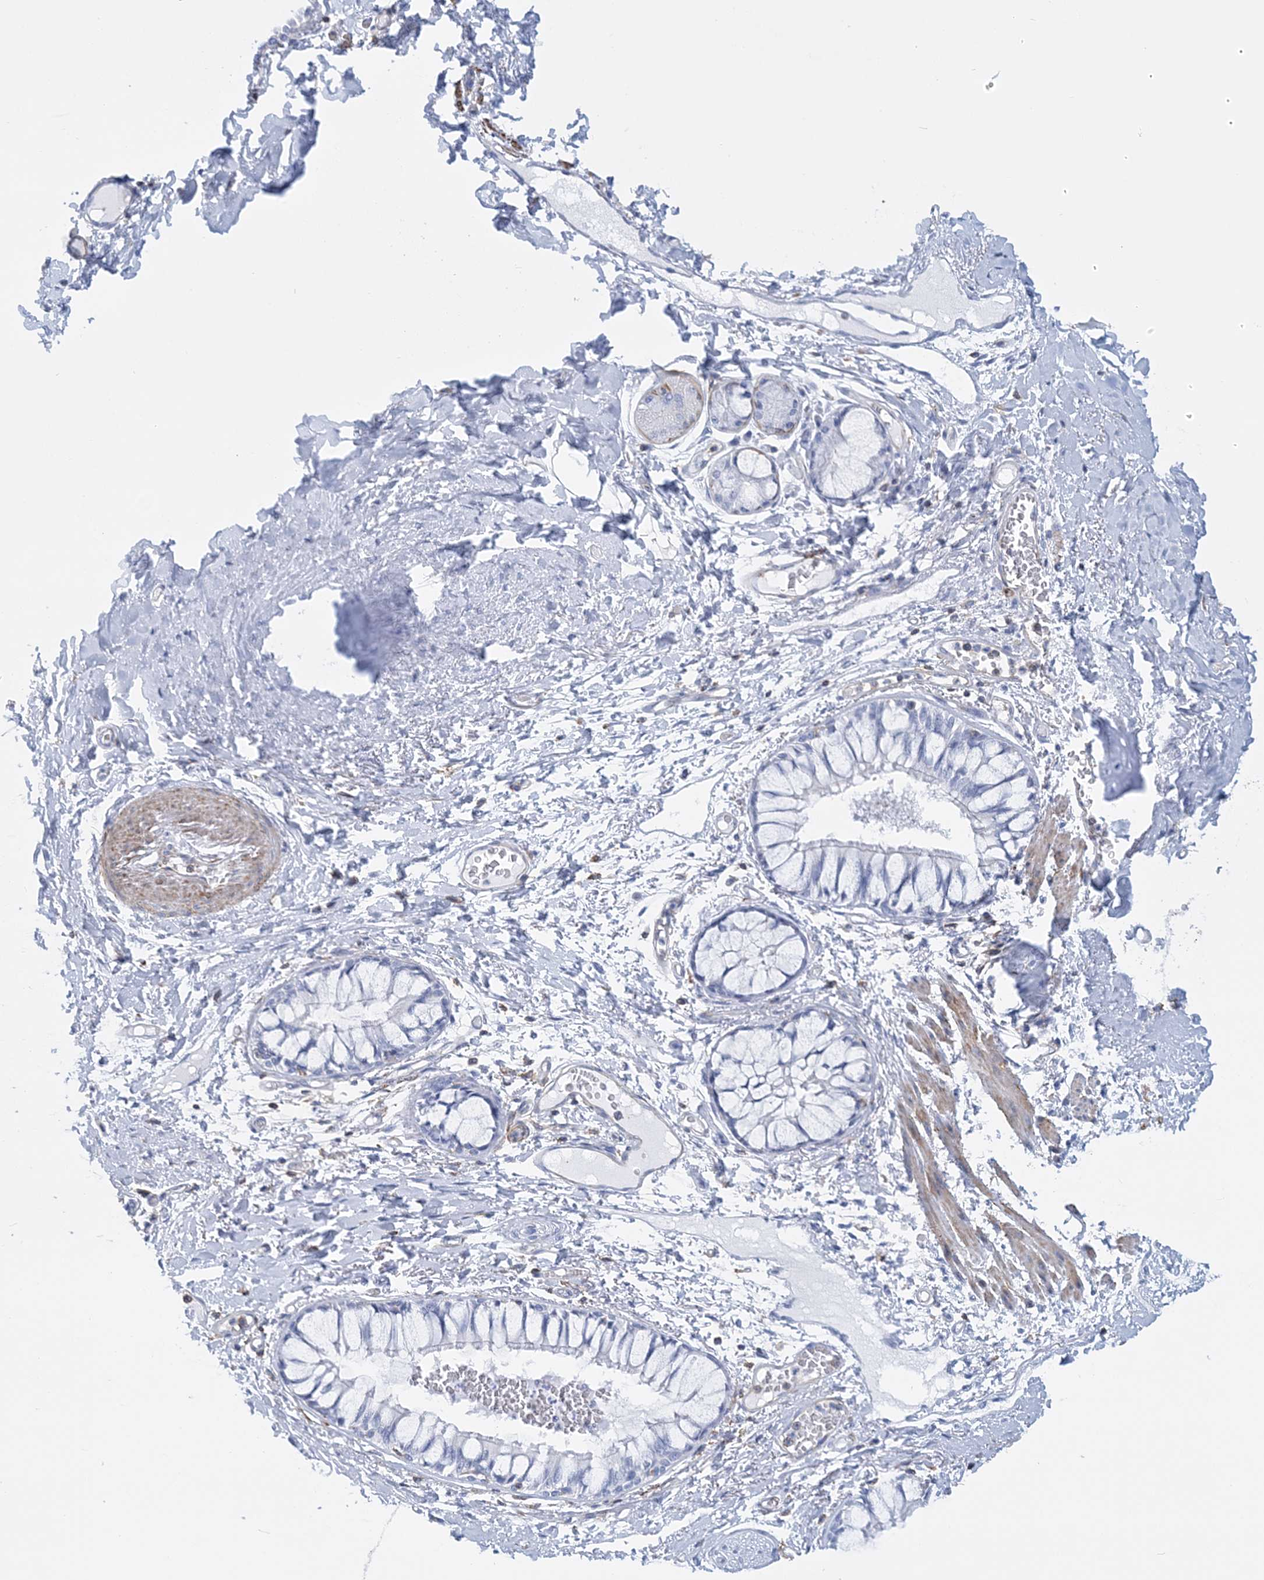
{"staining": {"intensity": "negative", "quantity": "none", "location": "none"}, "tissue": "adipose tissue", "cell_type": "Adipocytes", "image_type": "normal", "snomed": [{"axis": "morphology", "description": "Normal tissue, NOS"}, {"axis": "topography", "description": "Cartilage tissue"}, {"axis": "topography", "description": "Bronchus"}, {"axis": "topography", "description": "Lung"}, {"axis": "topography", "description": "Peripheral nerve tissue"}], "caption": "DAB immunohistochemical staining of normal adipose tissue reveals no significant positivity in adipocytes. (Immunohistochemistry (ihc), brightfield microscopy, high magnification).", "gene": "C11orf21", "patient": {"sex": "female", "age": 49}}